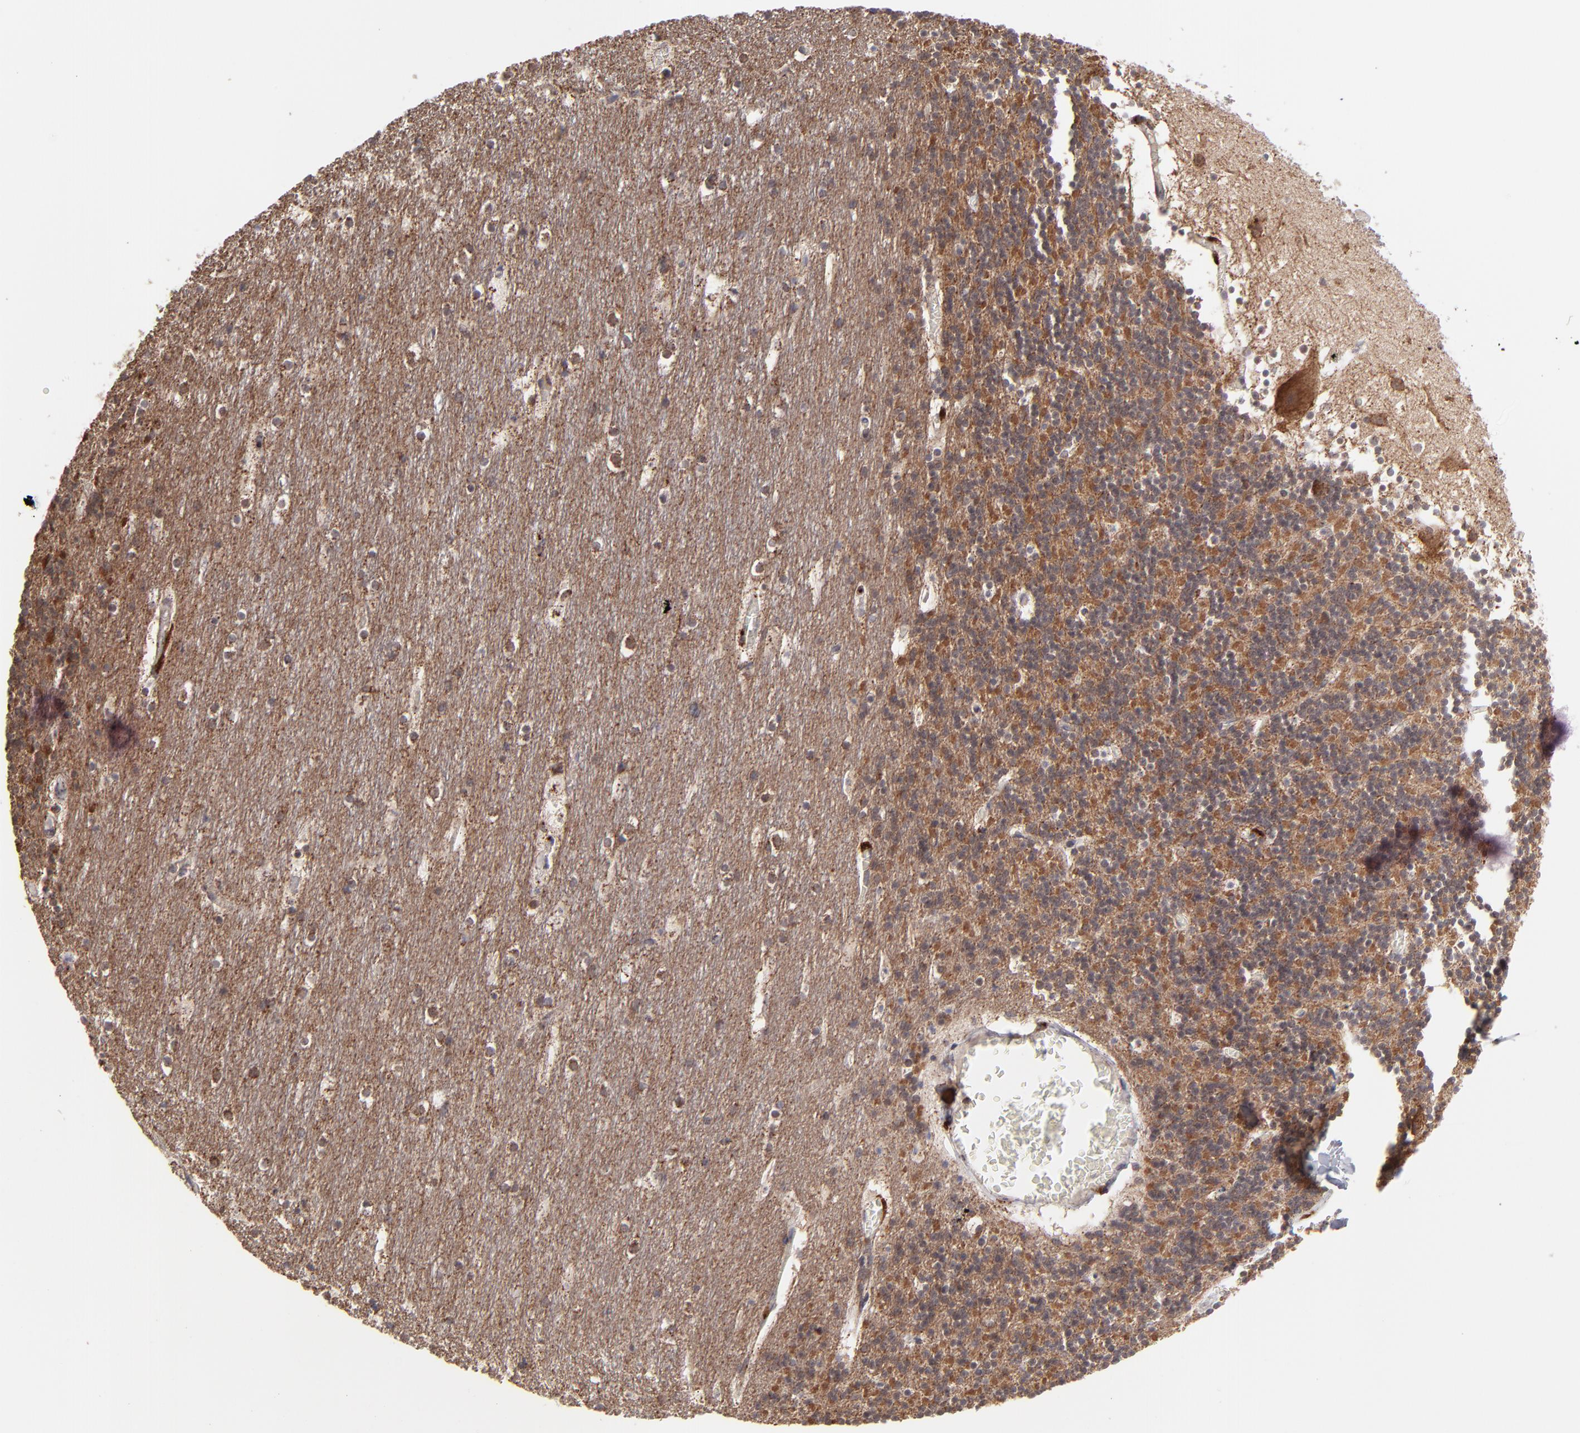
{"staining": {"intensity": "negative", "quantity": "none", "location": "none"}, "tissue": "cerebellum", "cell_type": "Cells in granular layer", "image_type": "normal", "snomed": [{"axis": "morphology", "description": "Normal tissue, NOS"}, {"axis": "topography", "description": "Cerebellum"}], "caption": "DAB immunohistochemical staining of benign human cerebellum reveals no significant positivity in cells in granular layer. Brightfield microscopy of IHC stained with DAB (brown) and hematoxylin (blue), captured at high magnification.", "gene": "SLC15A1", "patient": {"sex": "male", "age": 45}}